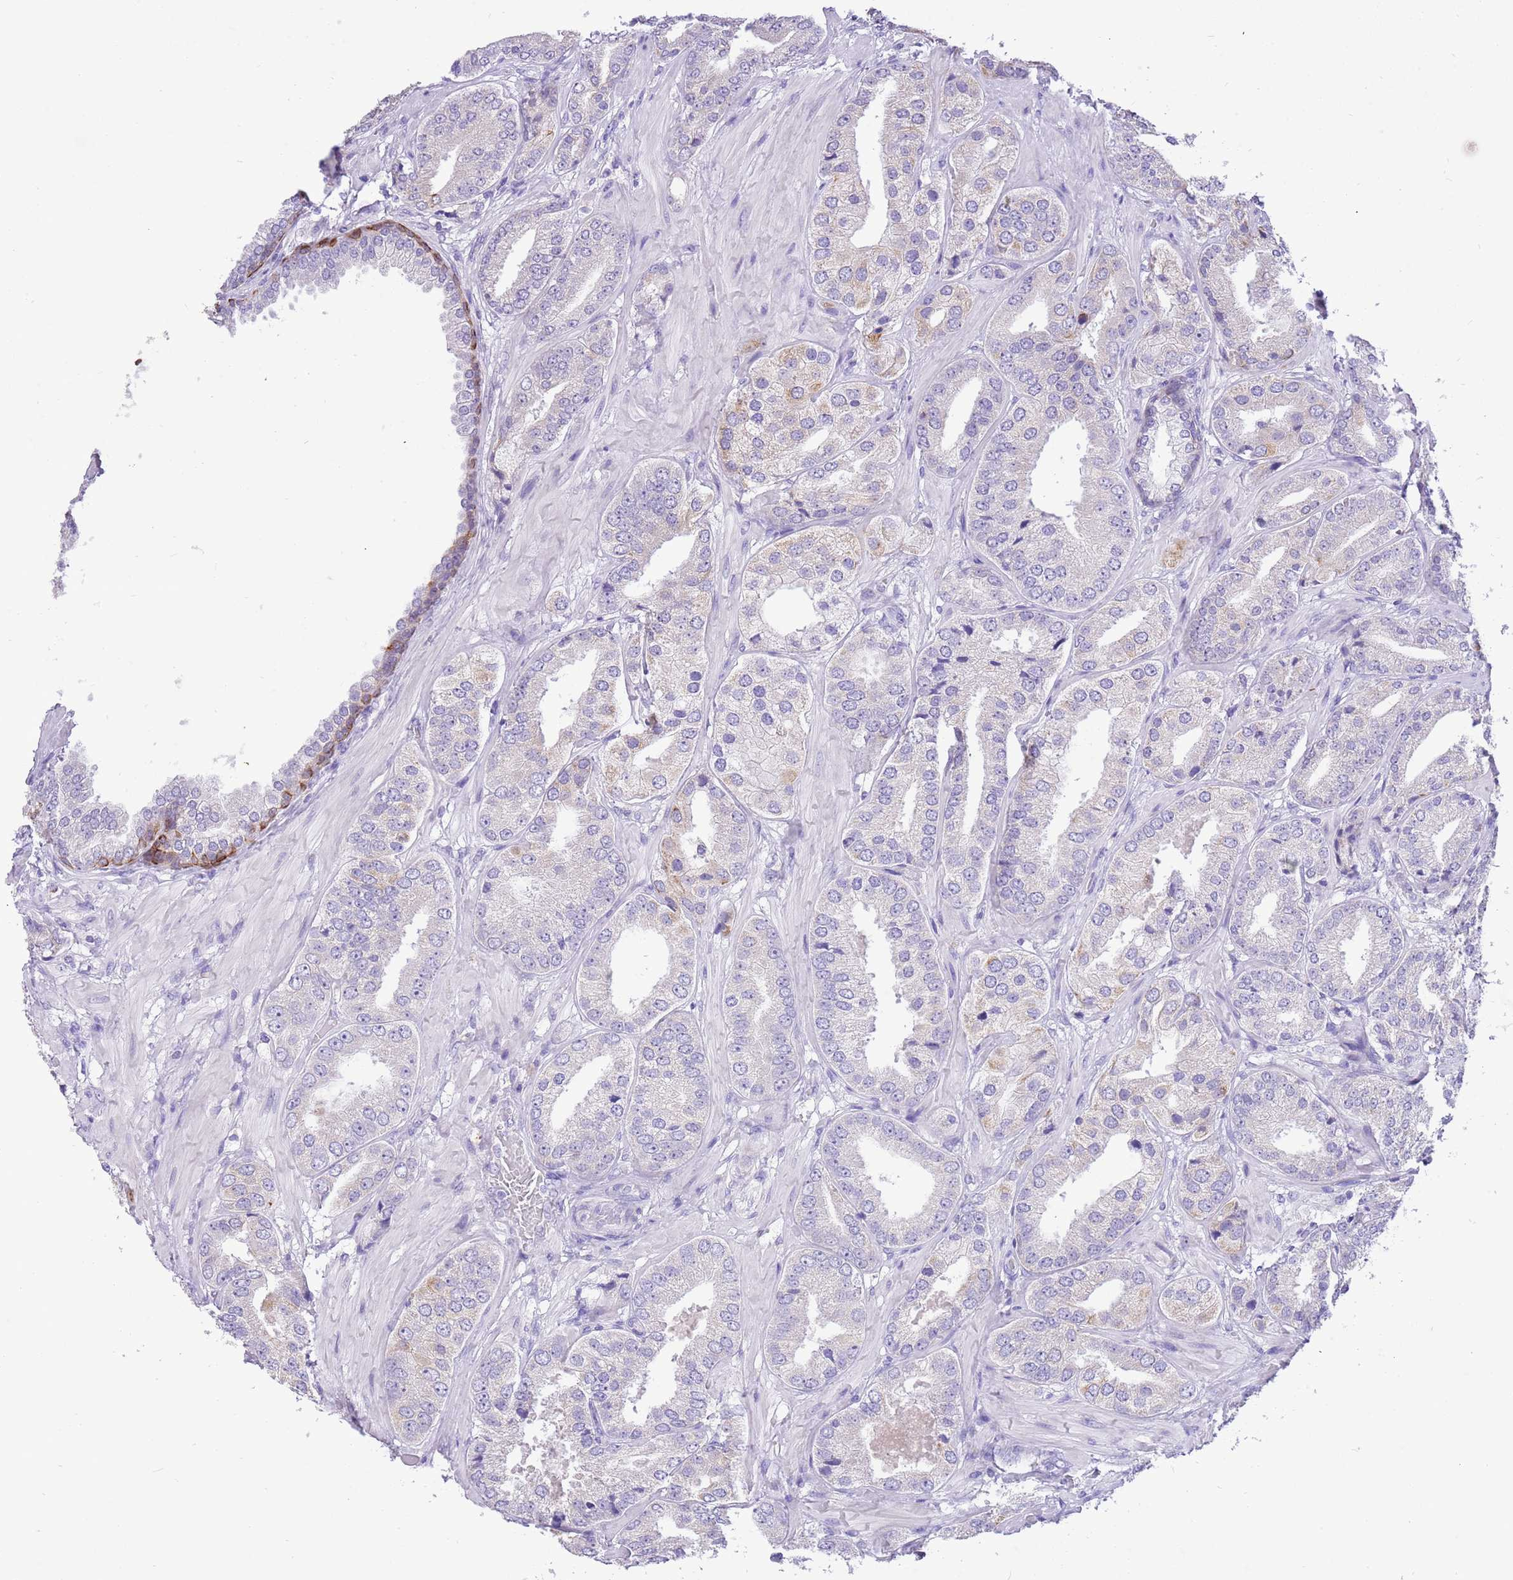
{"staining": {"intensity": "negative", "quantity": "none", "location": "none"}, "tissue": "prostate cancer", "cell_type": "Tumor cells", "image_type": "cancer", "snomed": [{"axis": "morphology", "description": "Adenocarcinoma, High grade"}, {"axis": "topography", "description": "Prostate"}], "caption": "A photomicrograph of high-grade adenocarcinoma (prostate) stained for a protein demonstrates no brown staining in tumor cells.", "gene": "R3HDM4", "patient": {"sex": "male", "age": 63}}